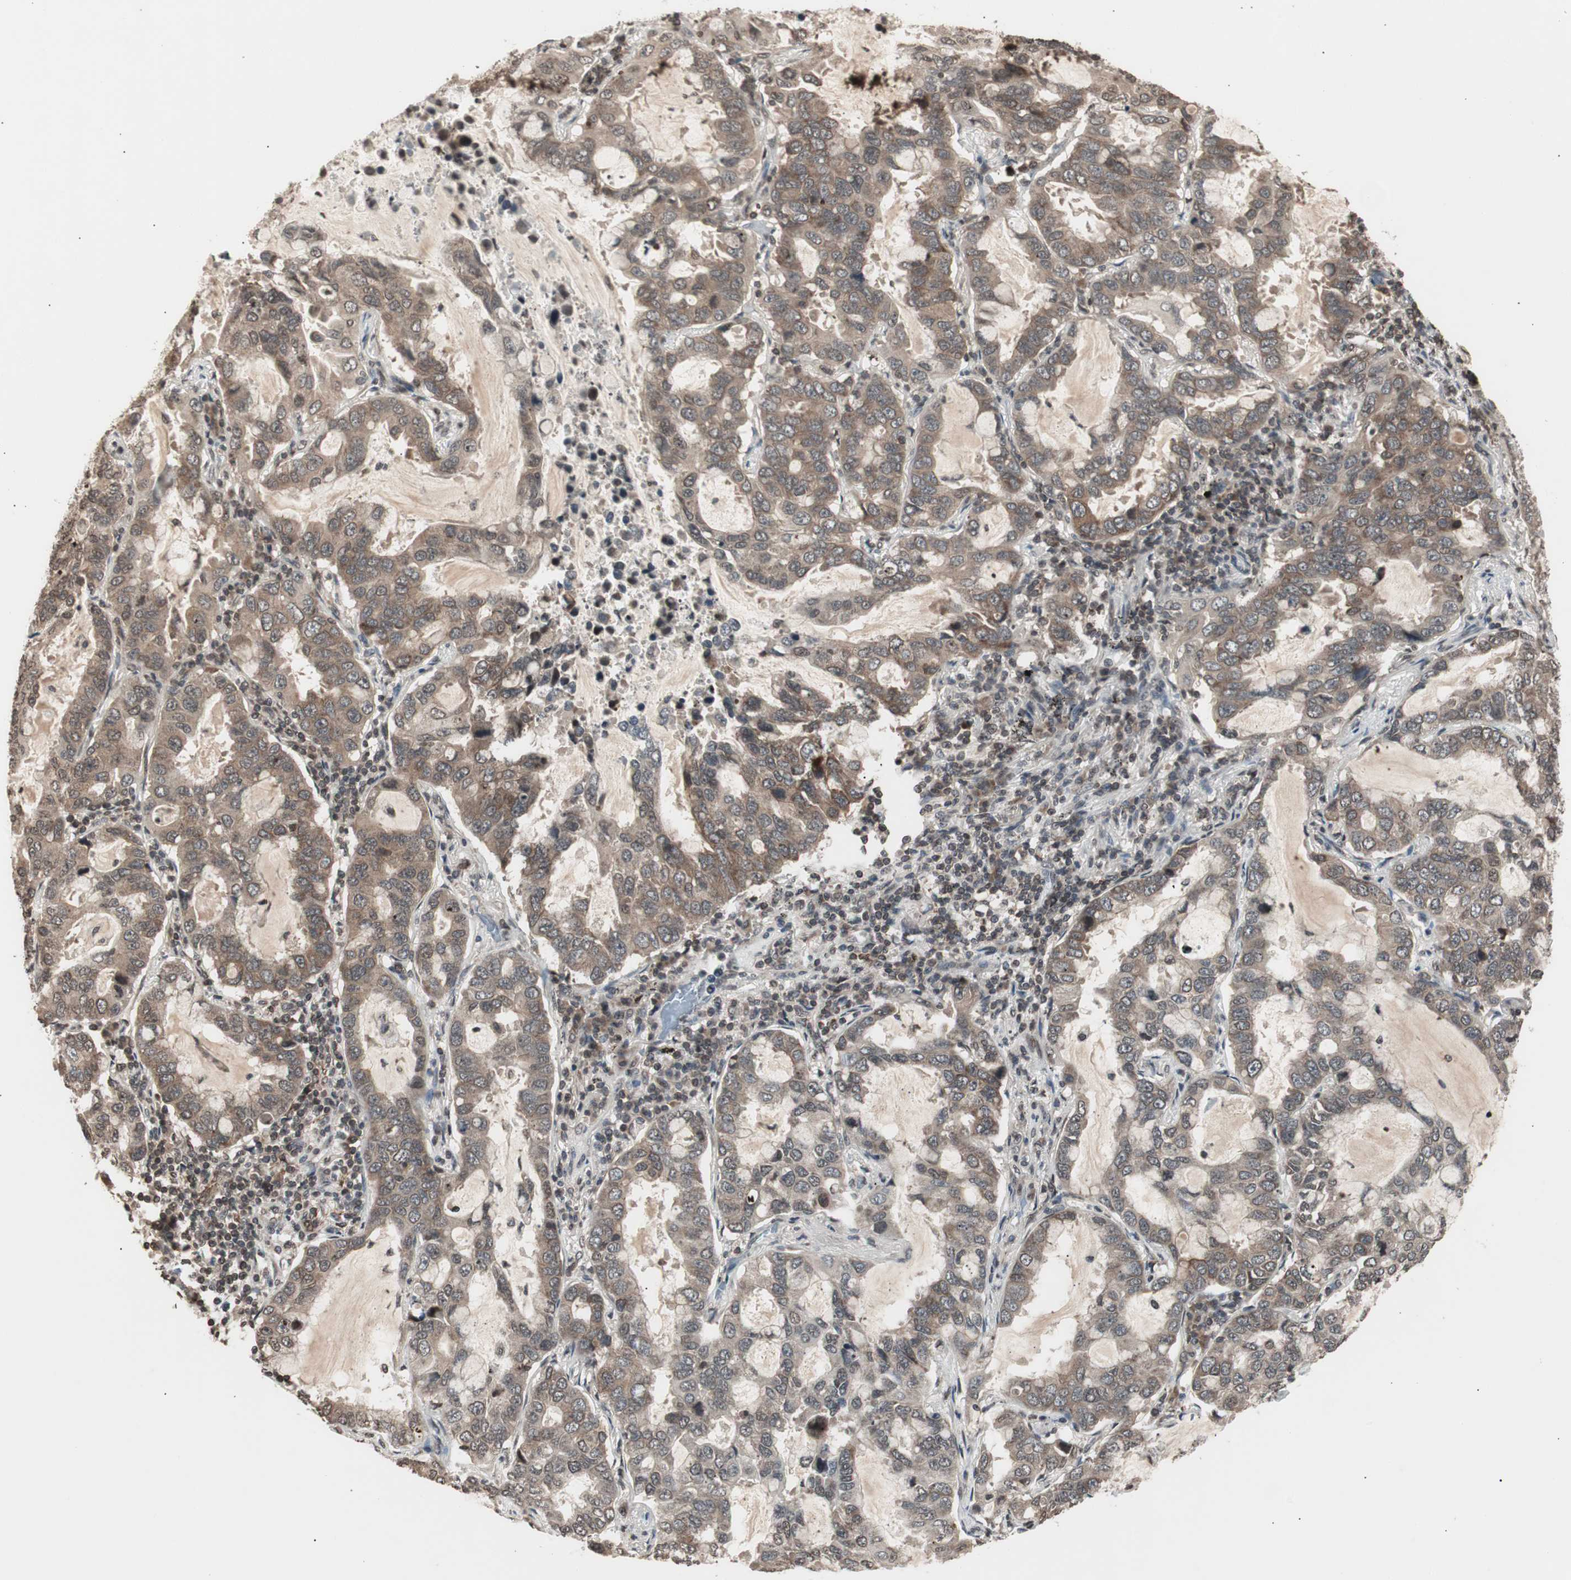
{"staining": {"intensity": "moderate", "quantity": ">75%", "location": "cytoplasmic/membranous"}, "tissue": "lung cancer", "cell_type": "Tumor cells", "image_type": "cancer", "snomed": [{"axis": "morphology", "description": "Adenocarcinoma, NOS"}, {"axis": "topography", "description": "Lung"}], "caption": "Protein staining shows moderate cytoplasmic/membranous expression in about >75% of tumor cells in adenocarcinoma (lung). The protein is stained brown, and the nuclei are stained in blue (DAB IHC with brightfield microscopy, high magnification).", "gene": "ZFC3H1", "patient": {"sex": "male", "age": 64}}